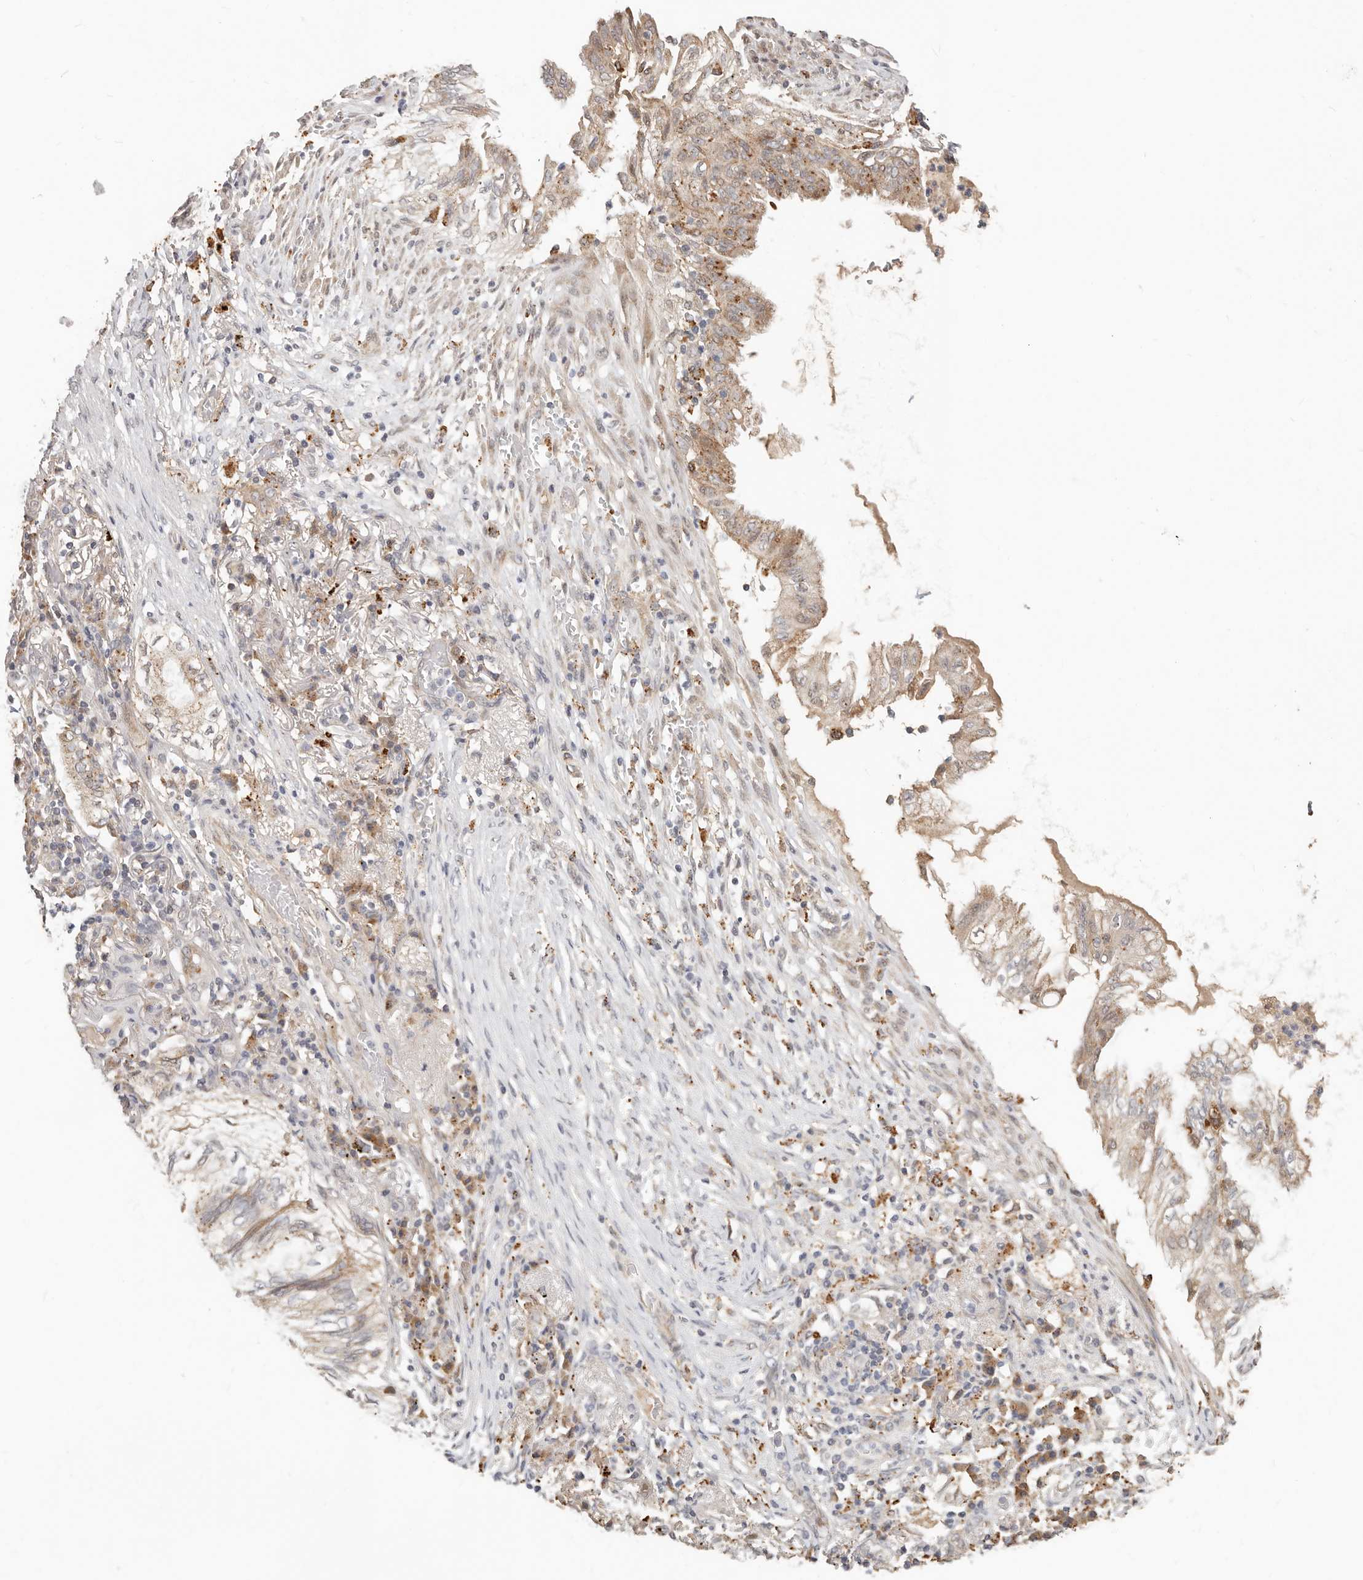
{"staining": {"intensity": "moderate", "quantity": ">75%", "location": "cytoplasmic/membranous"}, "tissue": "lung cancer", "cell_type": "Tumor cells", "image_type": "cancer", "snomed": [{"axis": "morphology", "description": "Adenocarcinoma, NOS"}, {"axis": "topography", "description": "Lung"}], "caption": "Brown immunohistochemical staining in human lung cancer (adenocarcinoma) demonstrates moderate cytoplasmic/membranous positivity in approximately >75% of tumor cells.", "gene": "ZRANB1", "patient": {"sex": "female", "age": 70}}